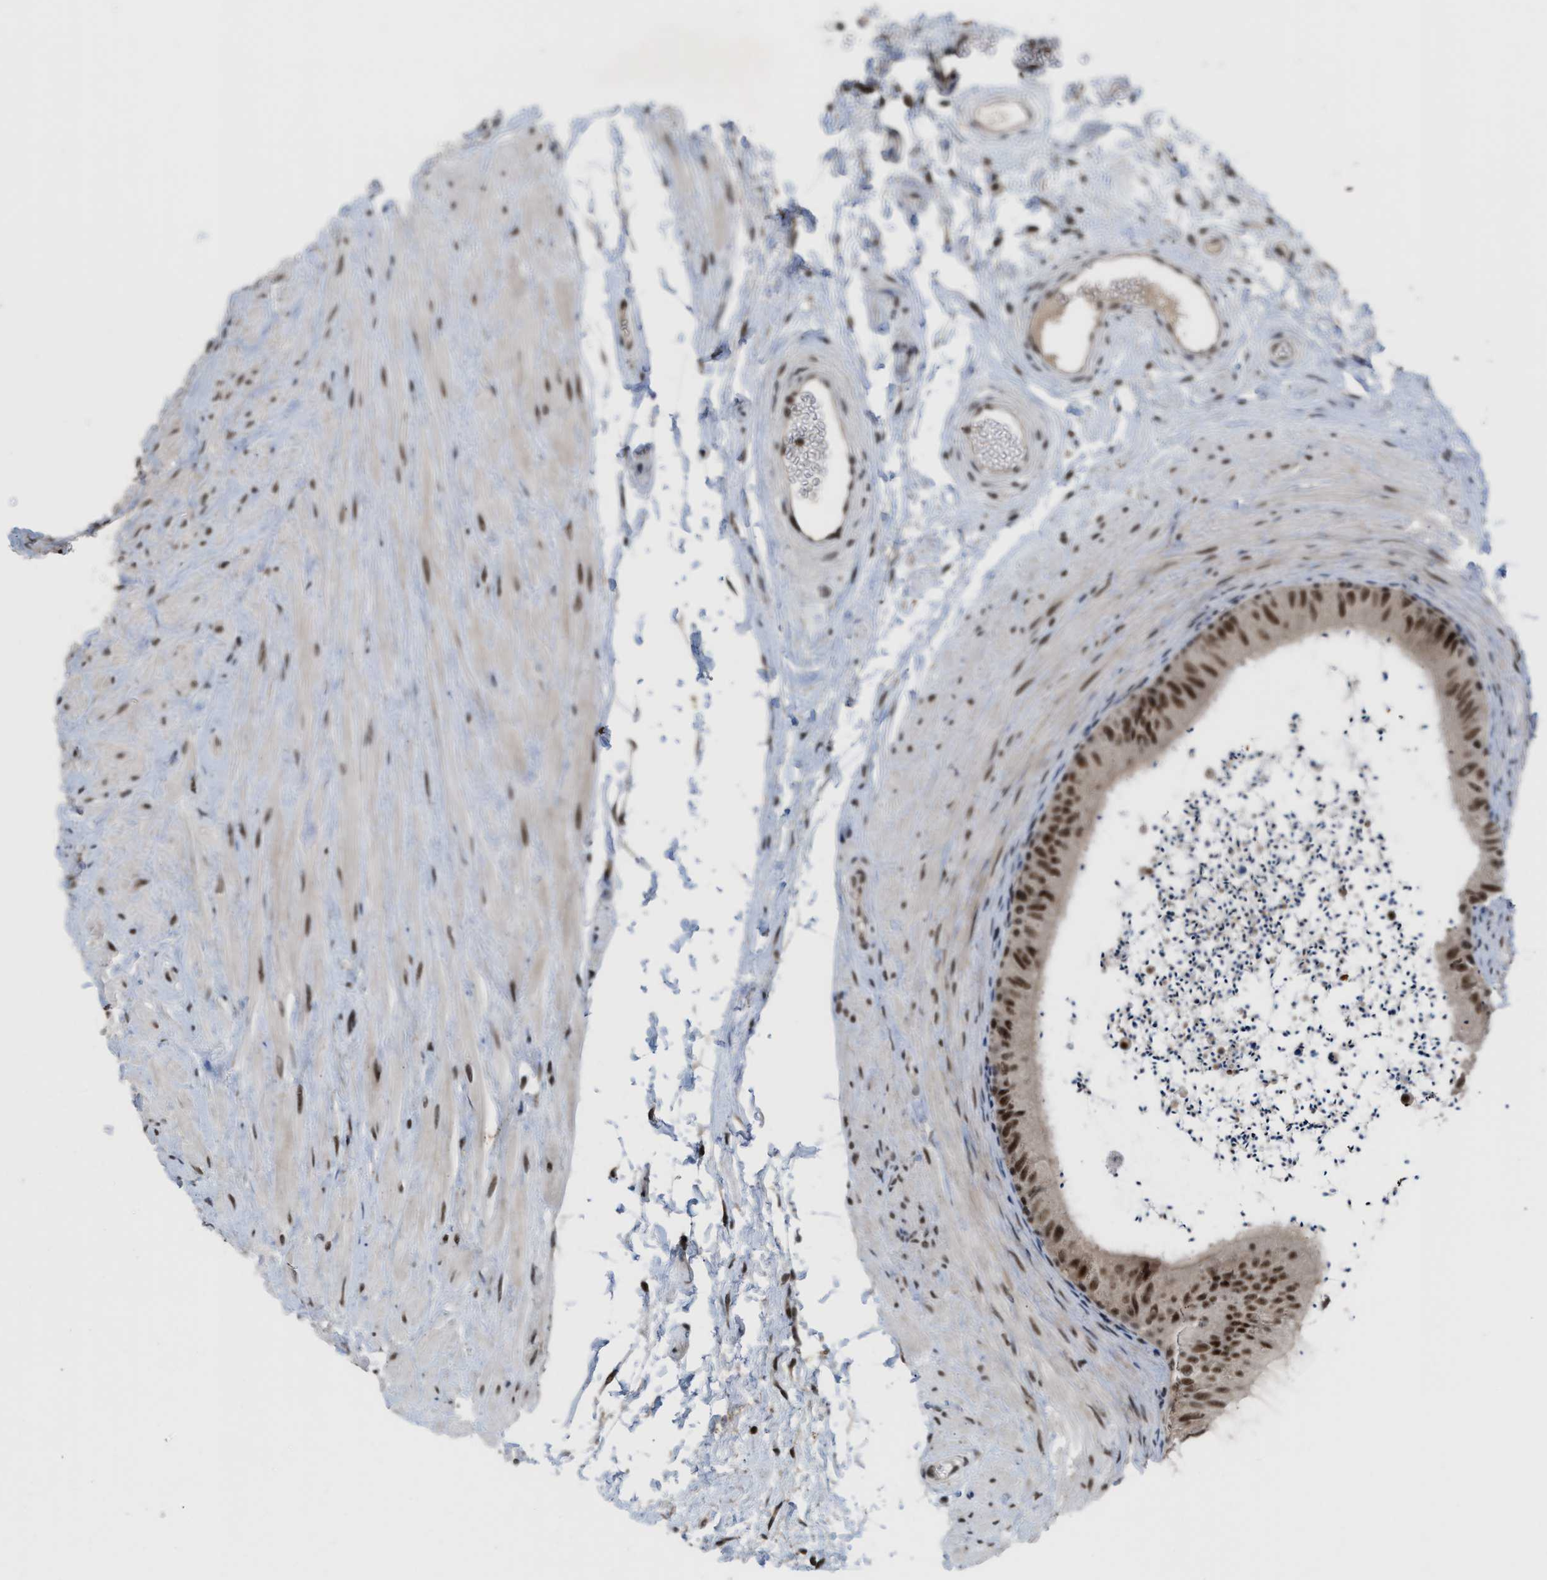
{"staining": {"intensity": "moderate", "quantity": ">75%", "location": "nuclear"}, "tissue": "epididymis", "cell_type": "Glandular cells", "image_type": "normal", "snomed": [{"axis": "morphology", "description": "Normal tissue, NOS"}, {"axis": "topography", "description": "Epididymis"}], "caption": "Immunohistochemical staining of normal epididymis demonstrates moderate nuclear protein staining in approximately >75% of glandular cells.", "gene": "PRPF4", "patient": {"sex": "male", "age": 56}}